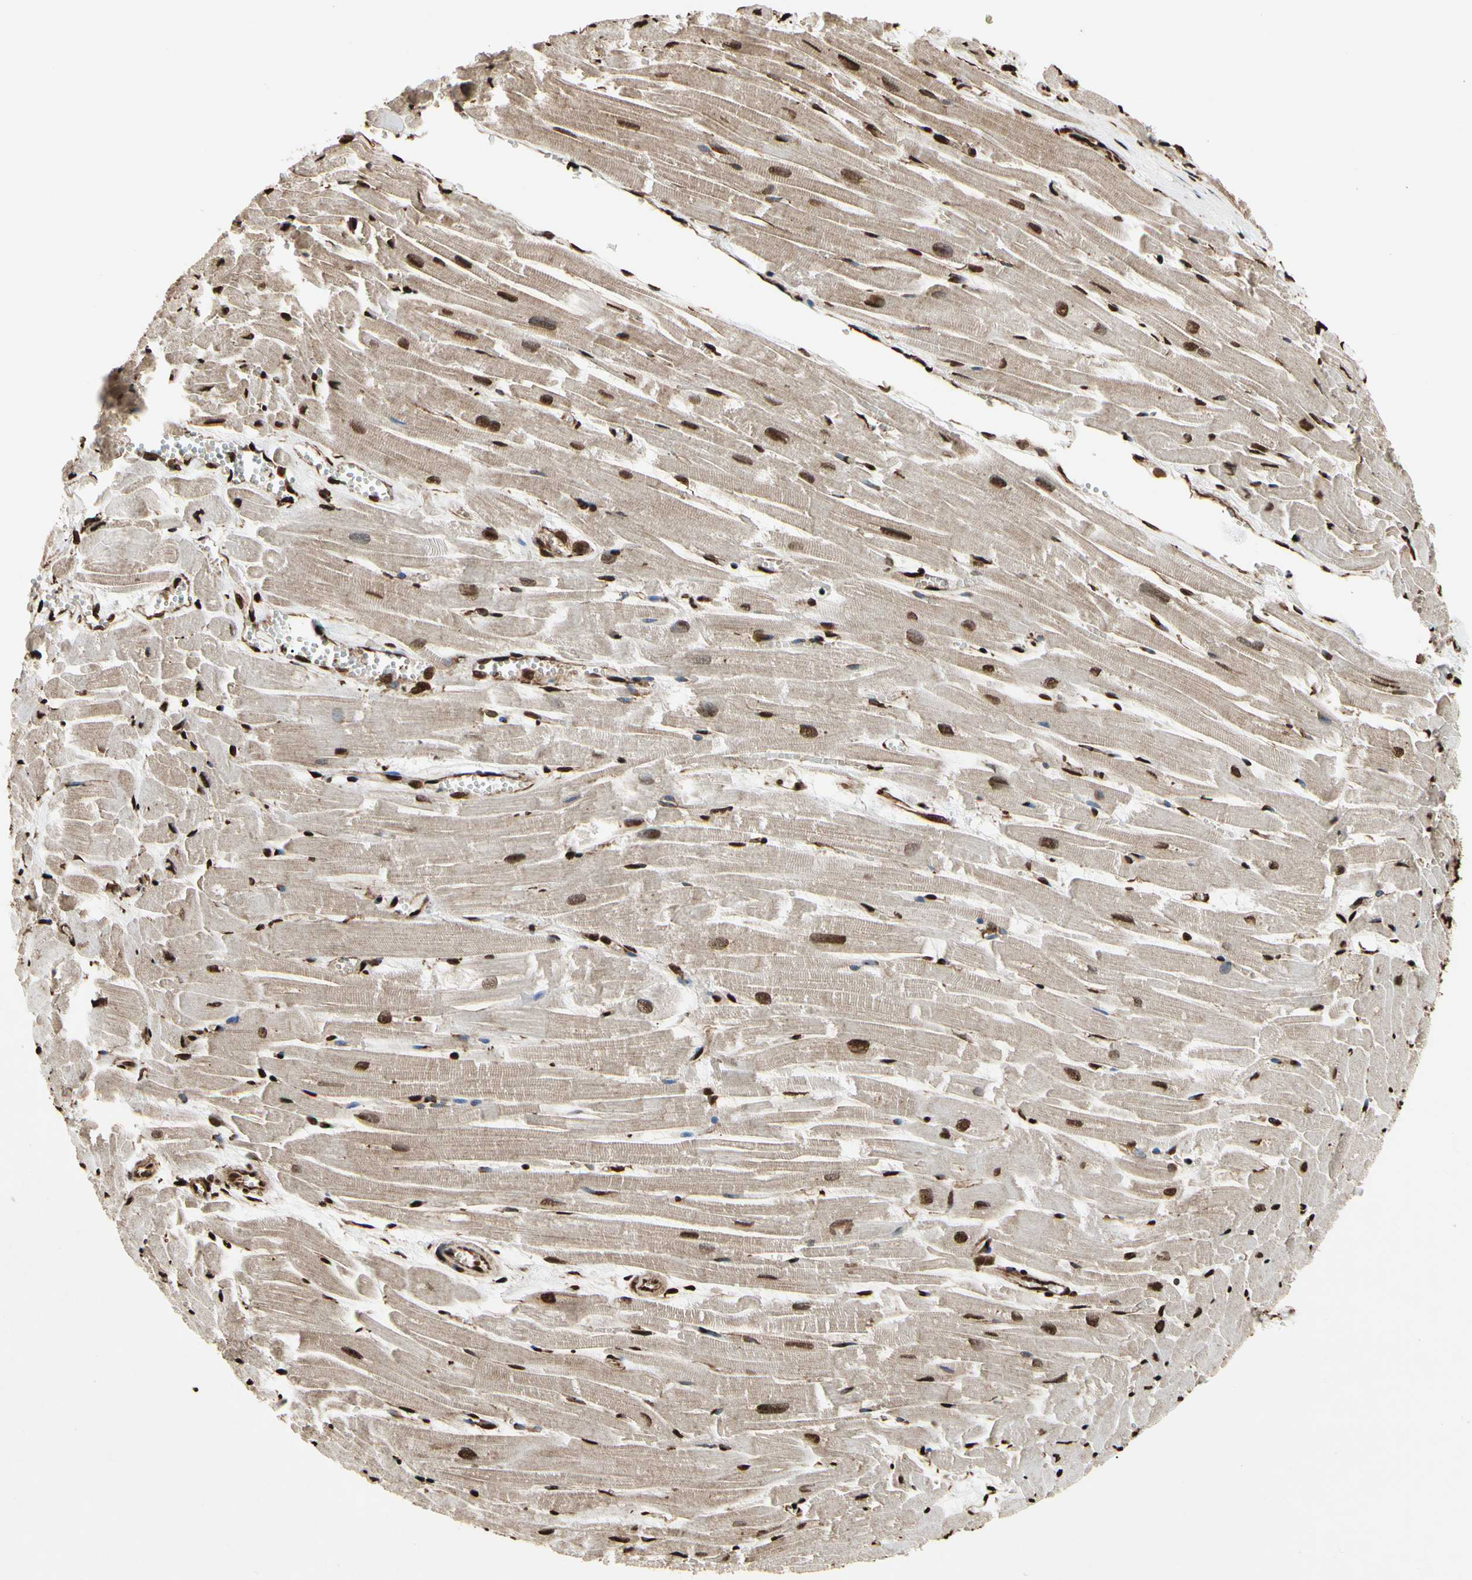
{"staining": {"intensity": "strong", "quantity": ">75%", "location": "cytoplasmic/membranous,nuclear"}, "tissue": "heart muscle", "cell_type": "Cardiomyocytes", "image_type": "normal", "snomed": [{"axis": "morphology", "description": "Normal tissue, NOS"}, {"axis": "topography", "description": "Heart"}], "caption": "This is a micrograph of immunohistochemistry (IHC) staining of benign heart muscle, which shows strong expression in the cytoplasmic/membranous,nuclear of cardiomyocytes.", "gene": "HNRNPK", "patient": {"sex": "female", "age": 19}}